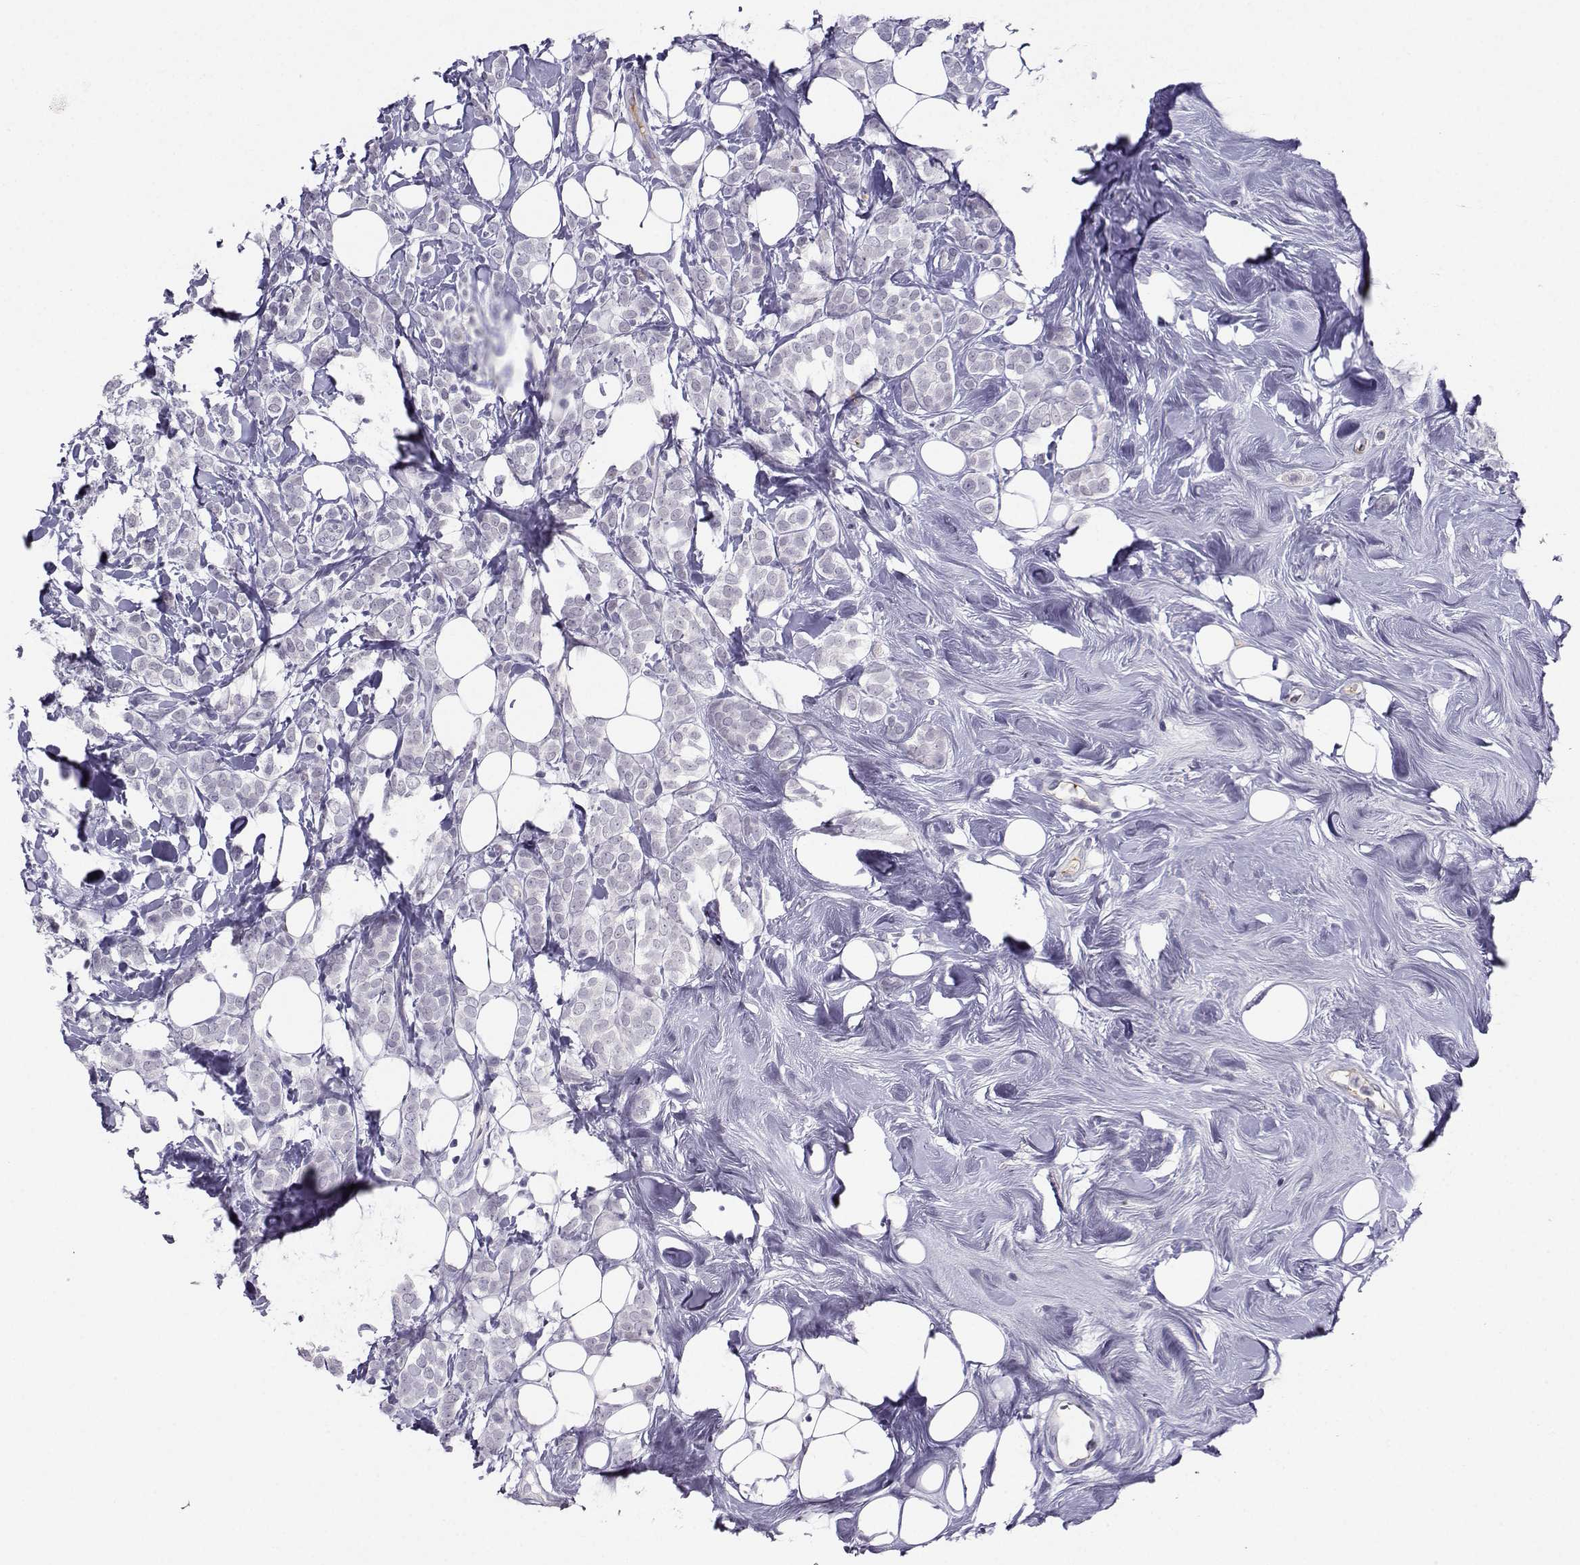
{"staining": {"intensity": "negative", "quantity": "none", "location": "none"}, "tissue": "breast cancer", "cell_type": "Tumor cells", "image_type": "cancer", "snomed": [{"axis": "morphology", "description": "Lobular carcinoma"}, {"axis": "topography", "description": "Breast"}], "caption": "Breast cancer (lobular carcinoma) stained for a protein using immunohistochemistry (IHC) reveals no staining tumor cells.", "gene": "LHX1", "patient": {"sex": "female", "age": 49}}